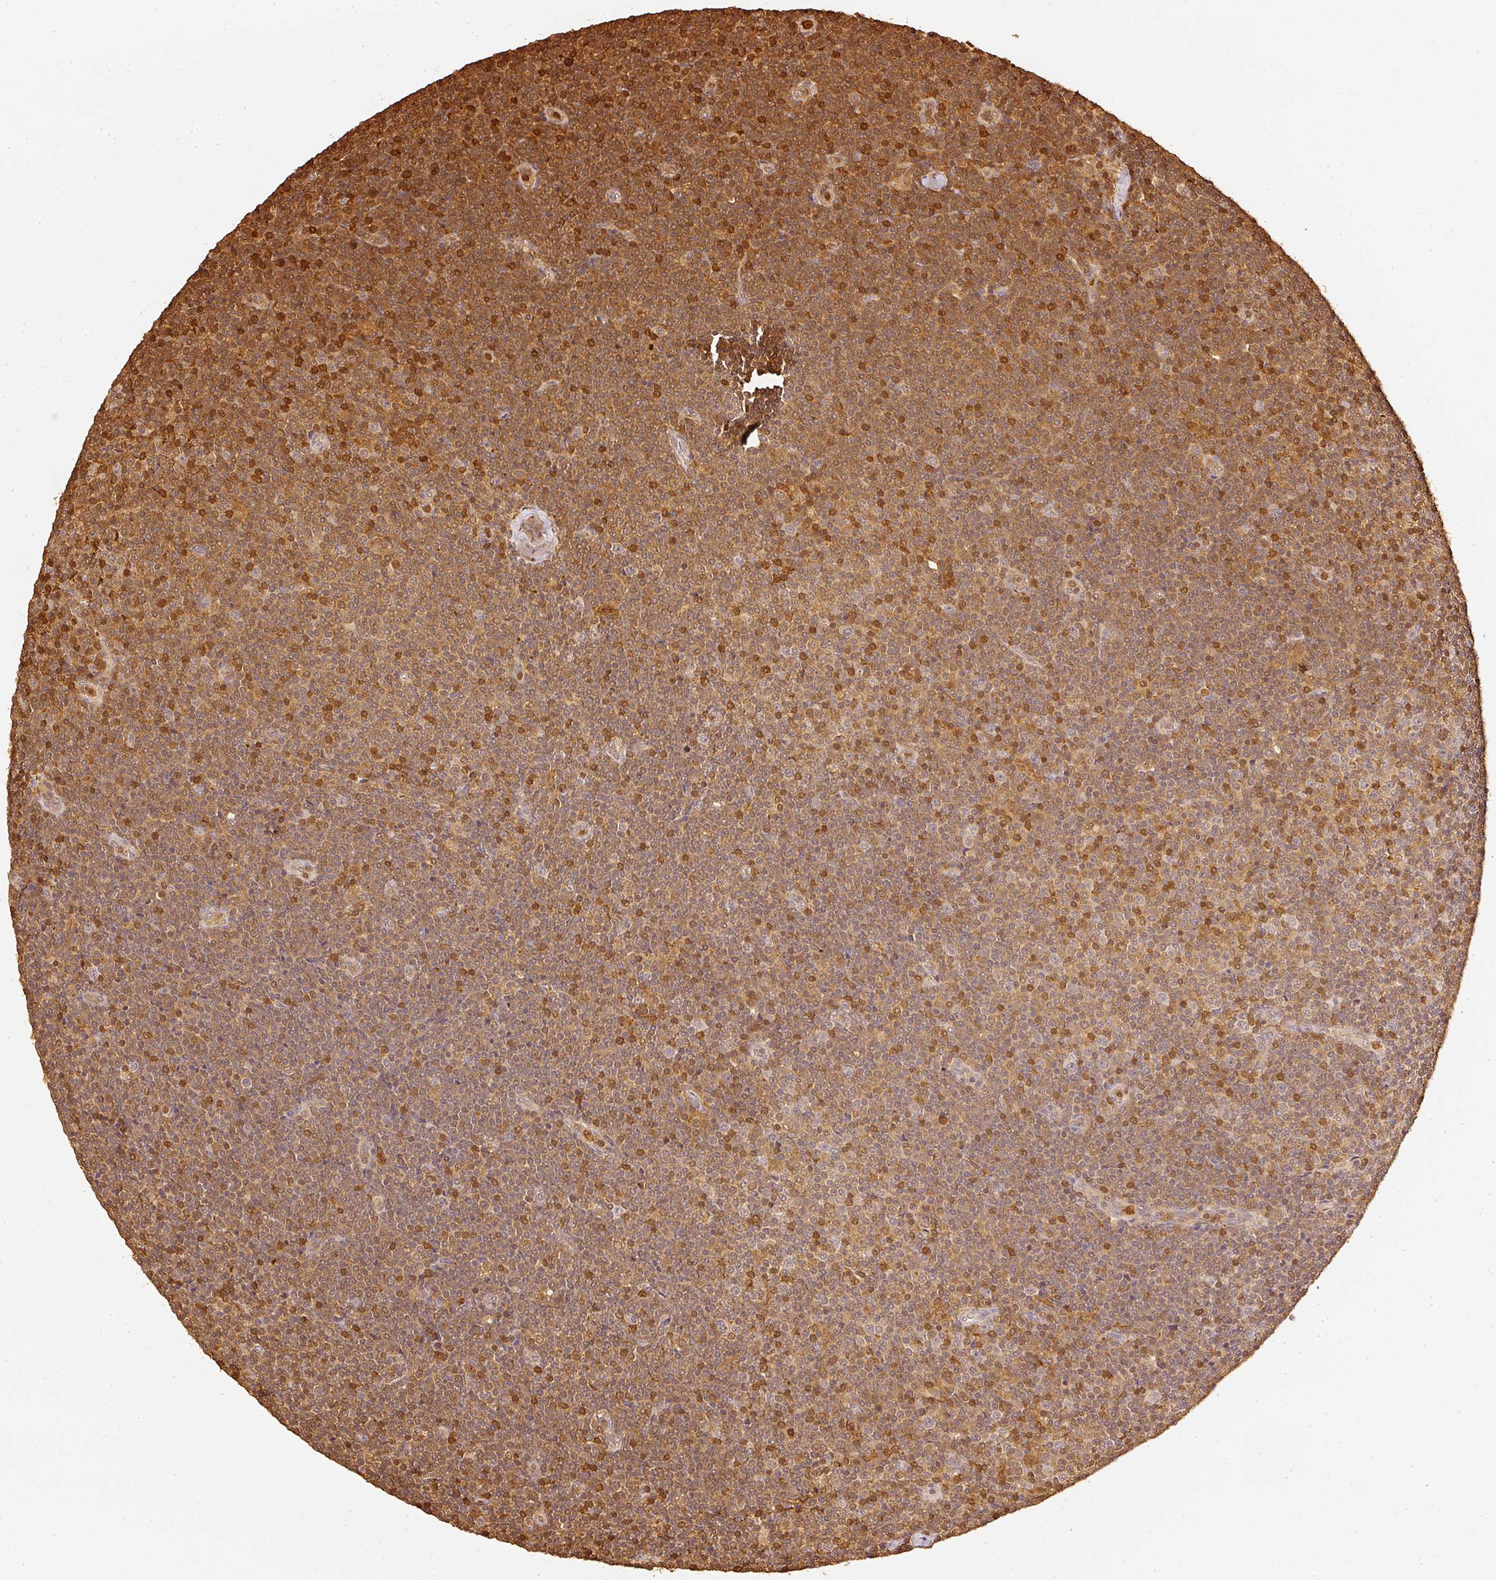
{"staining": {"intensity": "moderate", "quantity": ">75%", "location": "cytoplasmic/membranous,nuclear"}, "tissue": "lymphoma", "cell_type": "Tumor cells", "image_type": "cancer", "snomed": [{"axis": "morphology", "description": "Malignant lymphoma, non-Hodgkin's type, Low grade"}, {"axis": "topography", "description": "Lymph node"}], "caption": "Lymphoma was stained to show a protein in brown. There is medium levels of moderate cytoplasmic/membranous and nuclear staining in about >75% of tumor cells.", "gene": "PFN1", "patient": {"sex": "male", "age": 48}}